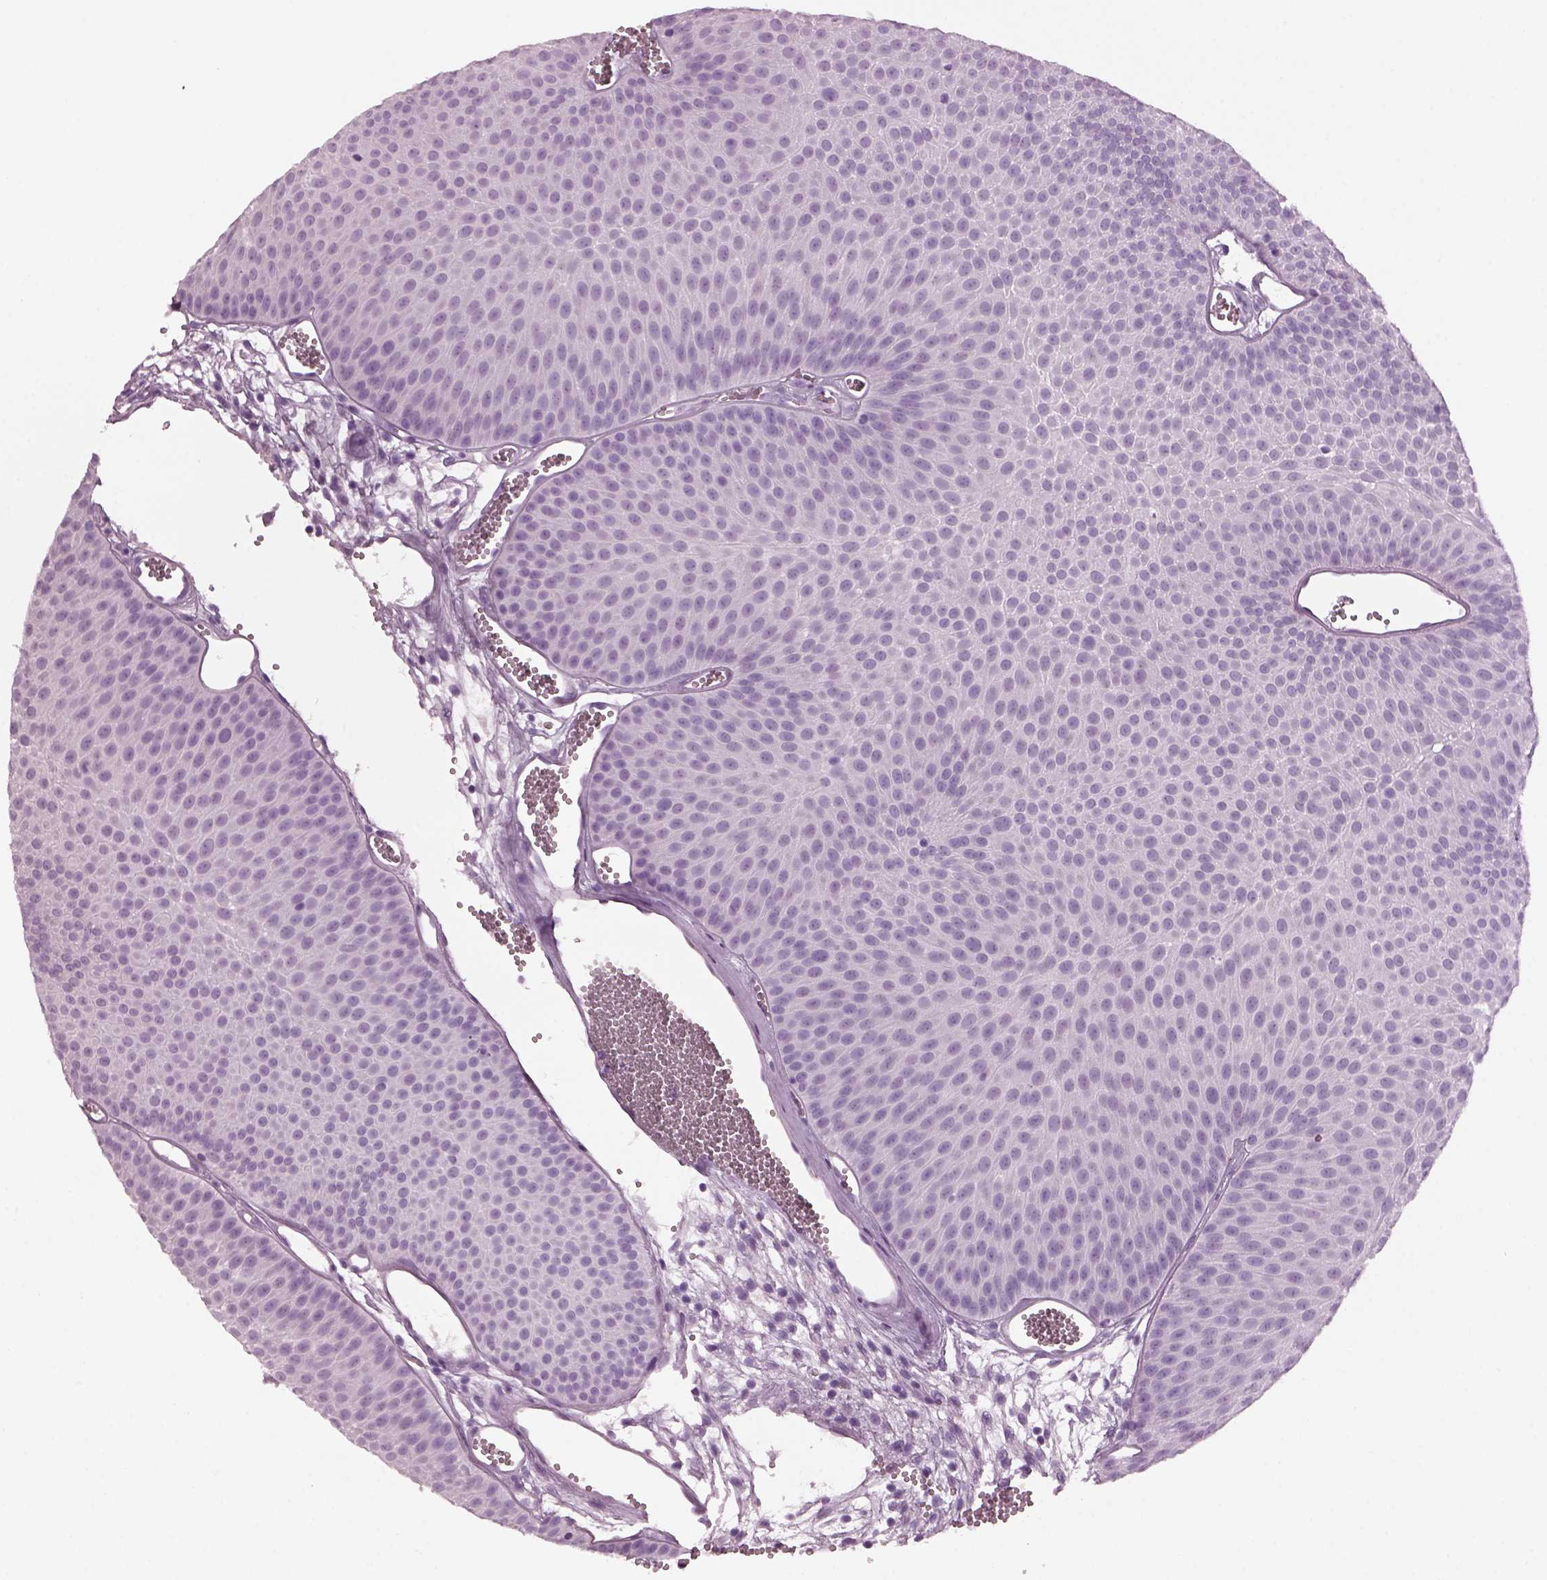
{"staining": {"intensity": "negative", "quantity": "none", "location": "none"}, "tissue": "urothelial cancer", "cell_type": "Tumor cells", "image_type": "cancer", "snomed": [{"axis": "morphology", "description": "Urothelial carcinoma, Low grade"}, {"axis": "topography", "description": "Urinary bladder"}], "caption": "Immunohistochemistry (IHC) image of neoplastic tissue: low-grade urothelial carcinoma stained with DAB (3,3'-diaminobenzidine) exhibits no significant protein positivity in tumor cells. The staining was performed using DAB (3,3'-diaminobenzidine) to visualize the protein expression in brown, while the nuclei were stained in blue with hematoxylin (Magnification: 20x).", "gene": "KRTAP3-2", "patient": {"sex": "male", "age": 52}}